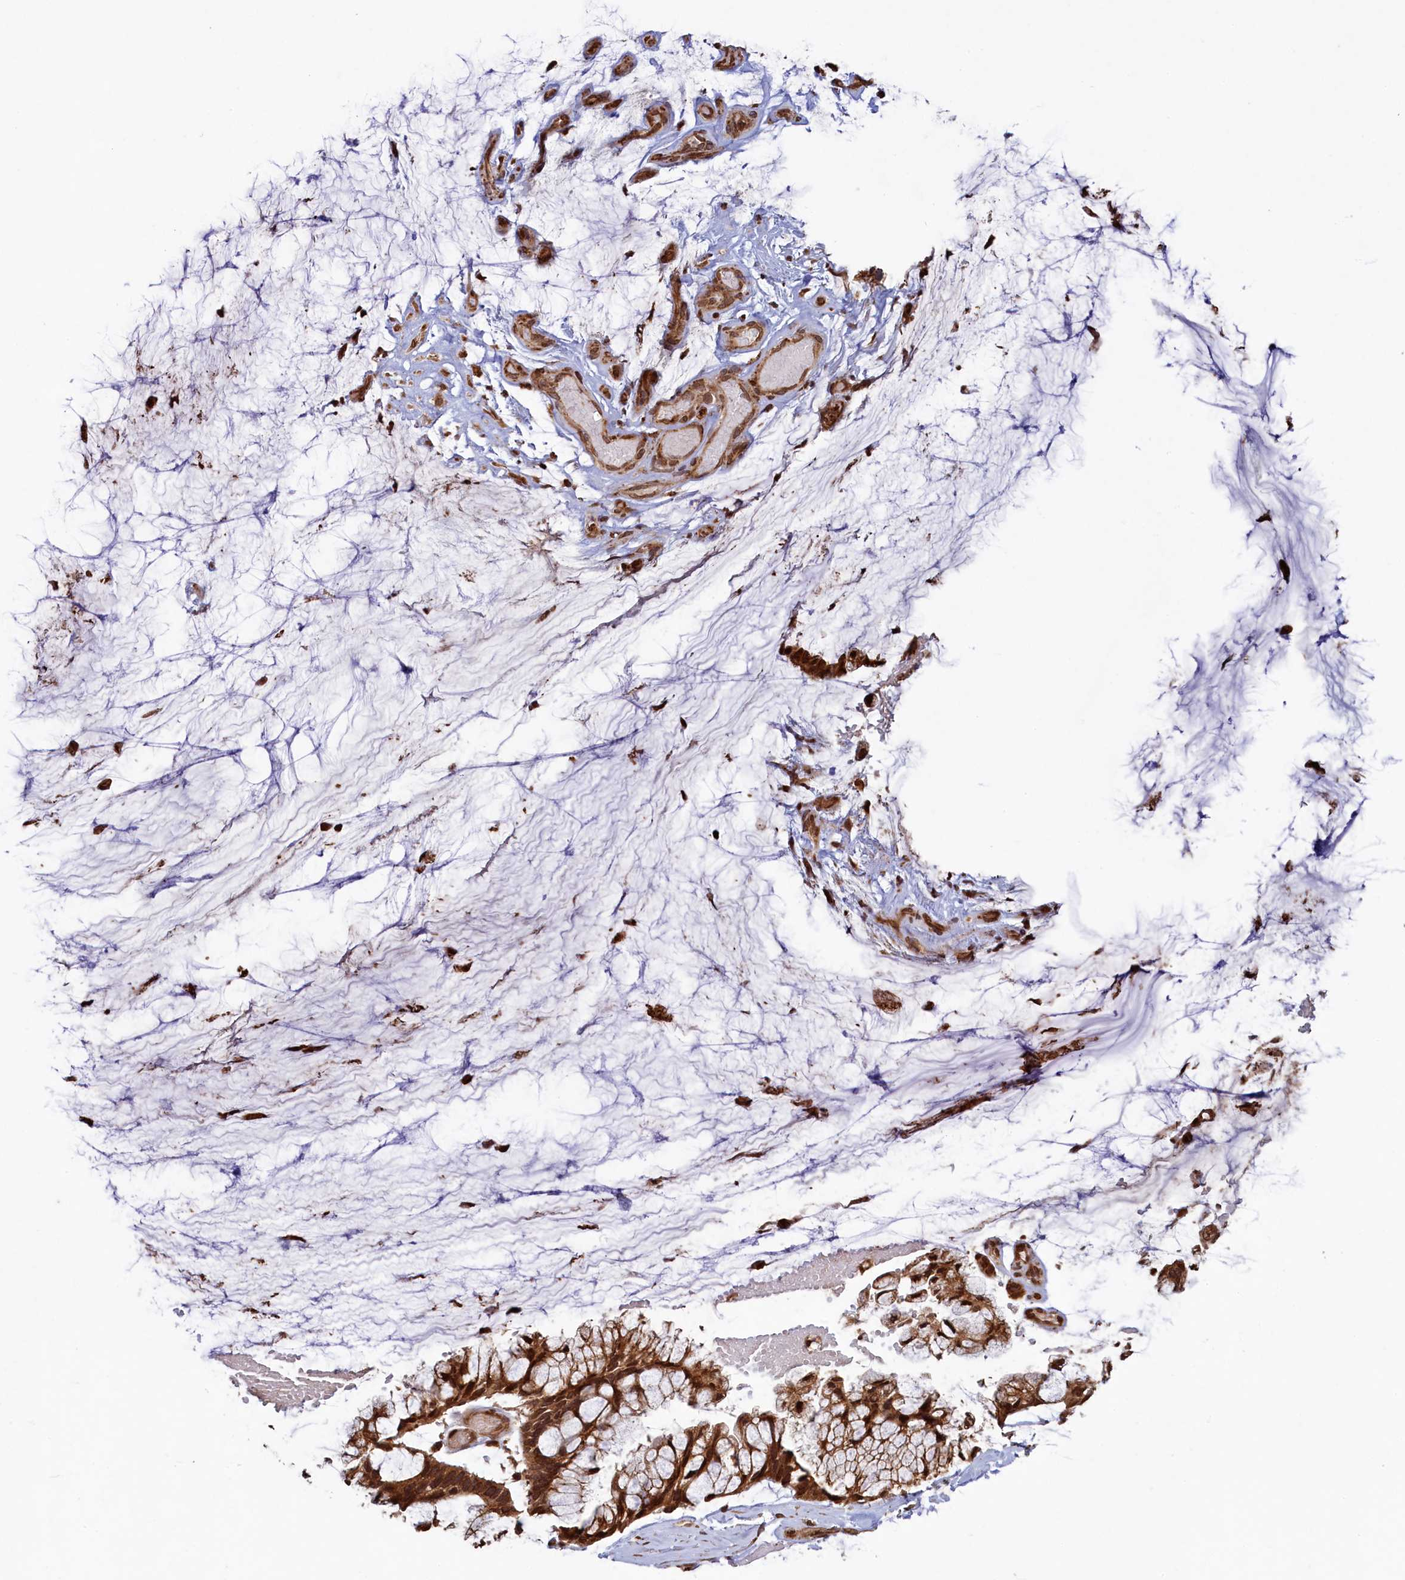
{"staining": {"intensity": "strong", "quantity": ">75%", "location": "cytoplasmic/membranous,nuclear"}, "tissue": "ovarian cancer", "cell_type": "Tumor cells", "image_type": "cancer", "snomed": [{"axis": "morphology", "description": "Cystadenocarcinoma, mucinous, NOS"}, {"axis": "topography", "description": "Ovary"}], "caption": "The image displays staining of ovarian cancer (mucinous cystadenocarcinoma), revealing strong cytoplasmic/membranous and nuclear protein expression (brown color) within tumor cells. (Stains: DAB in brown, nuclei in blue, Microscopy: brightfield microscopy at high magnification).", "gene": "NAE1", "patient": {"sex": "female", "age": 39}}